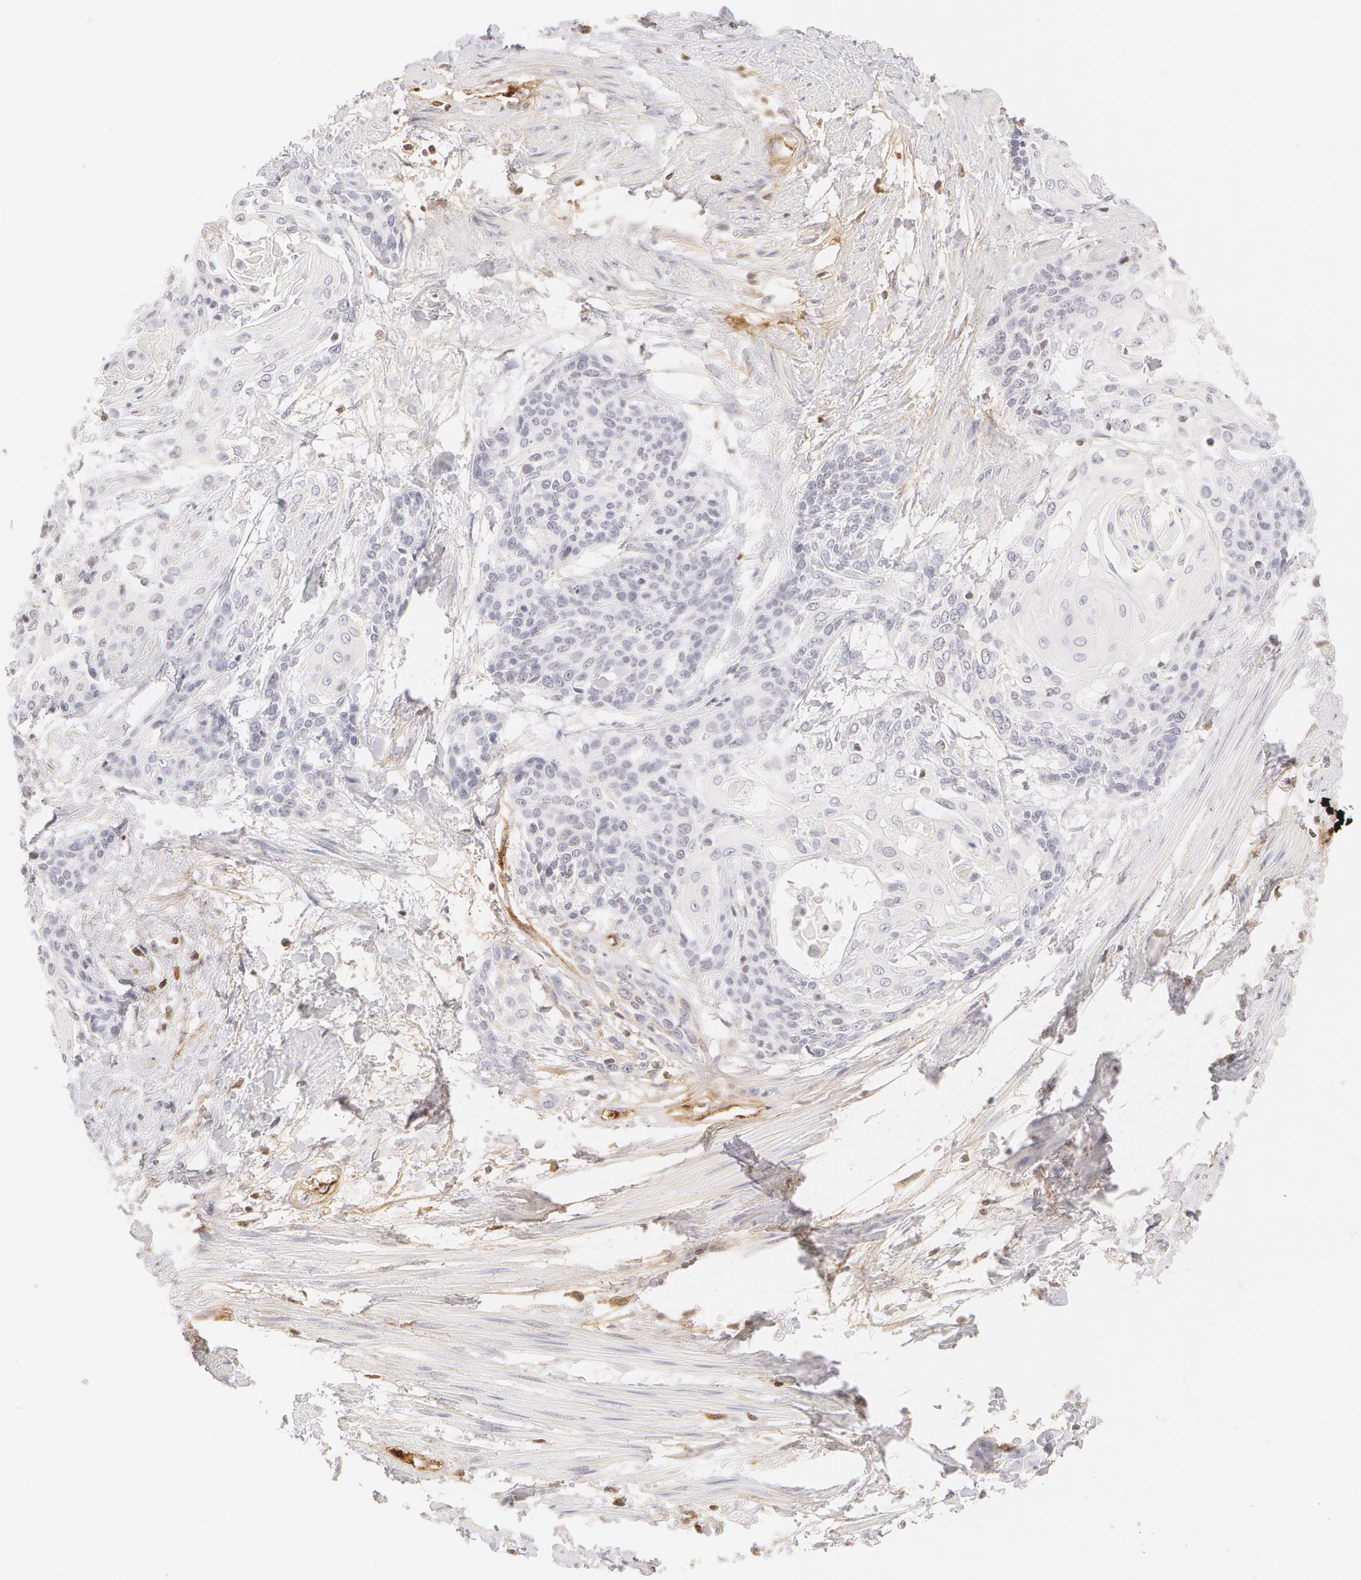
{"staining": {"intensity": "negative", "quantity": "none", "location": "none"}, "tissue": "cervical cancer", "cell_type": "Tumor cells", "image_type": "cancer", "snomed": [{"axis": "morphology", "description": "Squamous cell carcinoma, NOS"}, {"axis": "topography", "description": "Cervix"}], "caption": "An IHC photomicrograph of cervical cancer is shown. There is no staining in tumor cells of cervical cancer.", "gene": "VWF", "patient": {"sex": "female", "age": 57}}